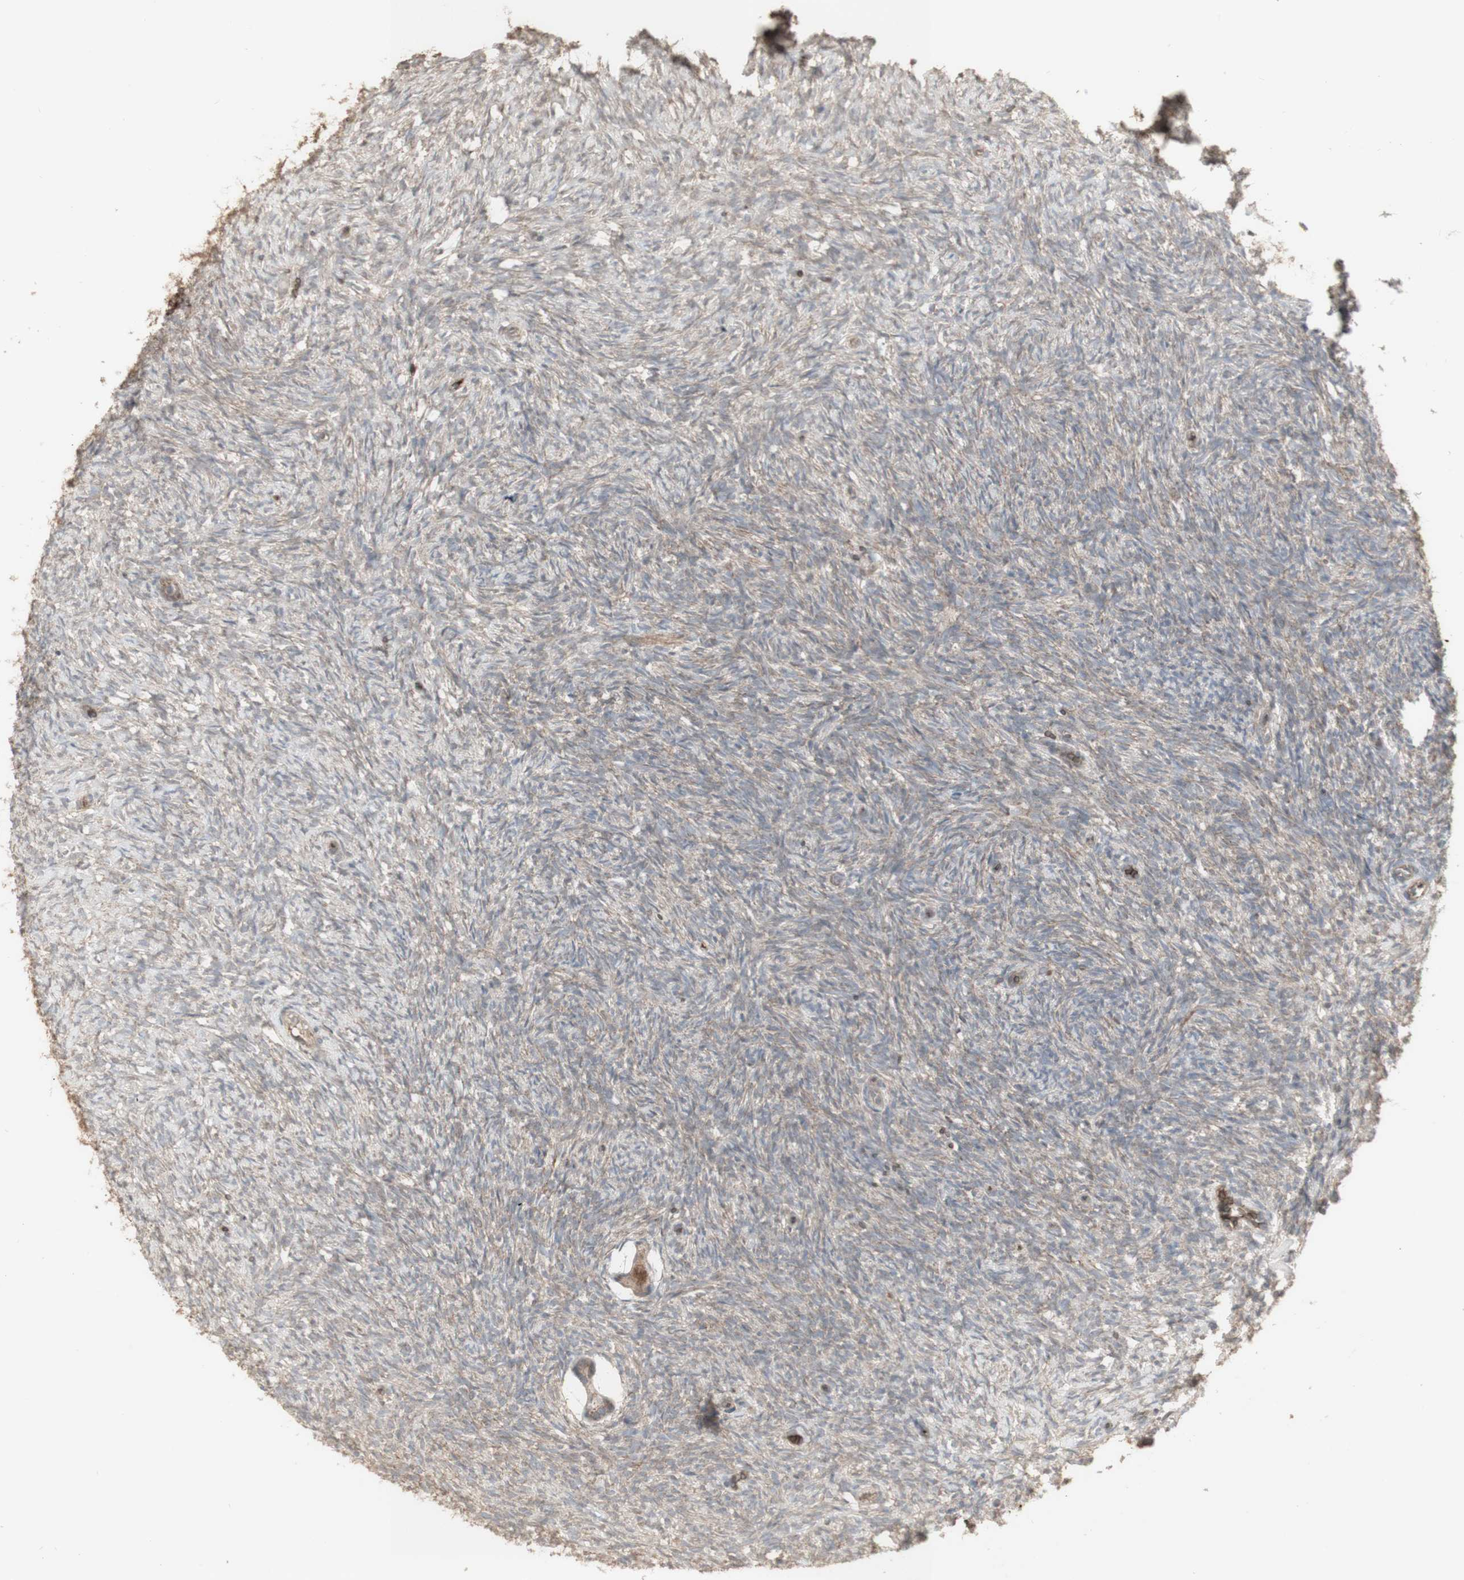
{"staining": {"intensity": "moderate", "quantity": ">75%", "location": "cytoplasmic/membranous"}, "tissue": "ovary", "cell_type": "Follicle cells", "image_type": "normal", "snomed": [{"axis": "morphology", "description": "Normal tissue, NOS"}, {"axis": "topography", "description": "Ovary"}], "caption": "DAB (3,3'-diaminobenzidine) immunohistochemical staining of benign human ovary reveals moderate cytoplasmic/membranous protein expression in approximately >75% of follicle cells.", "gene": "ALOX12", "patient": {"sex": "female", "age": 35}}